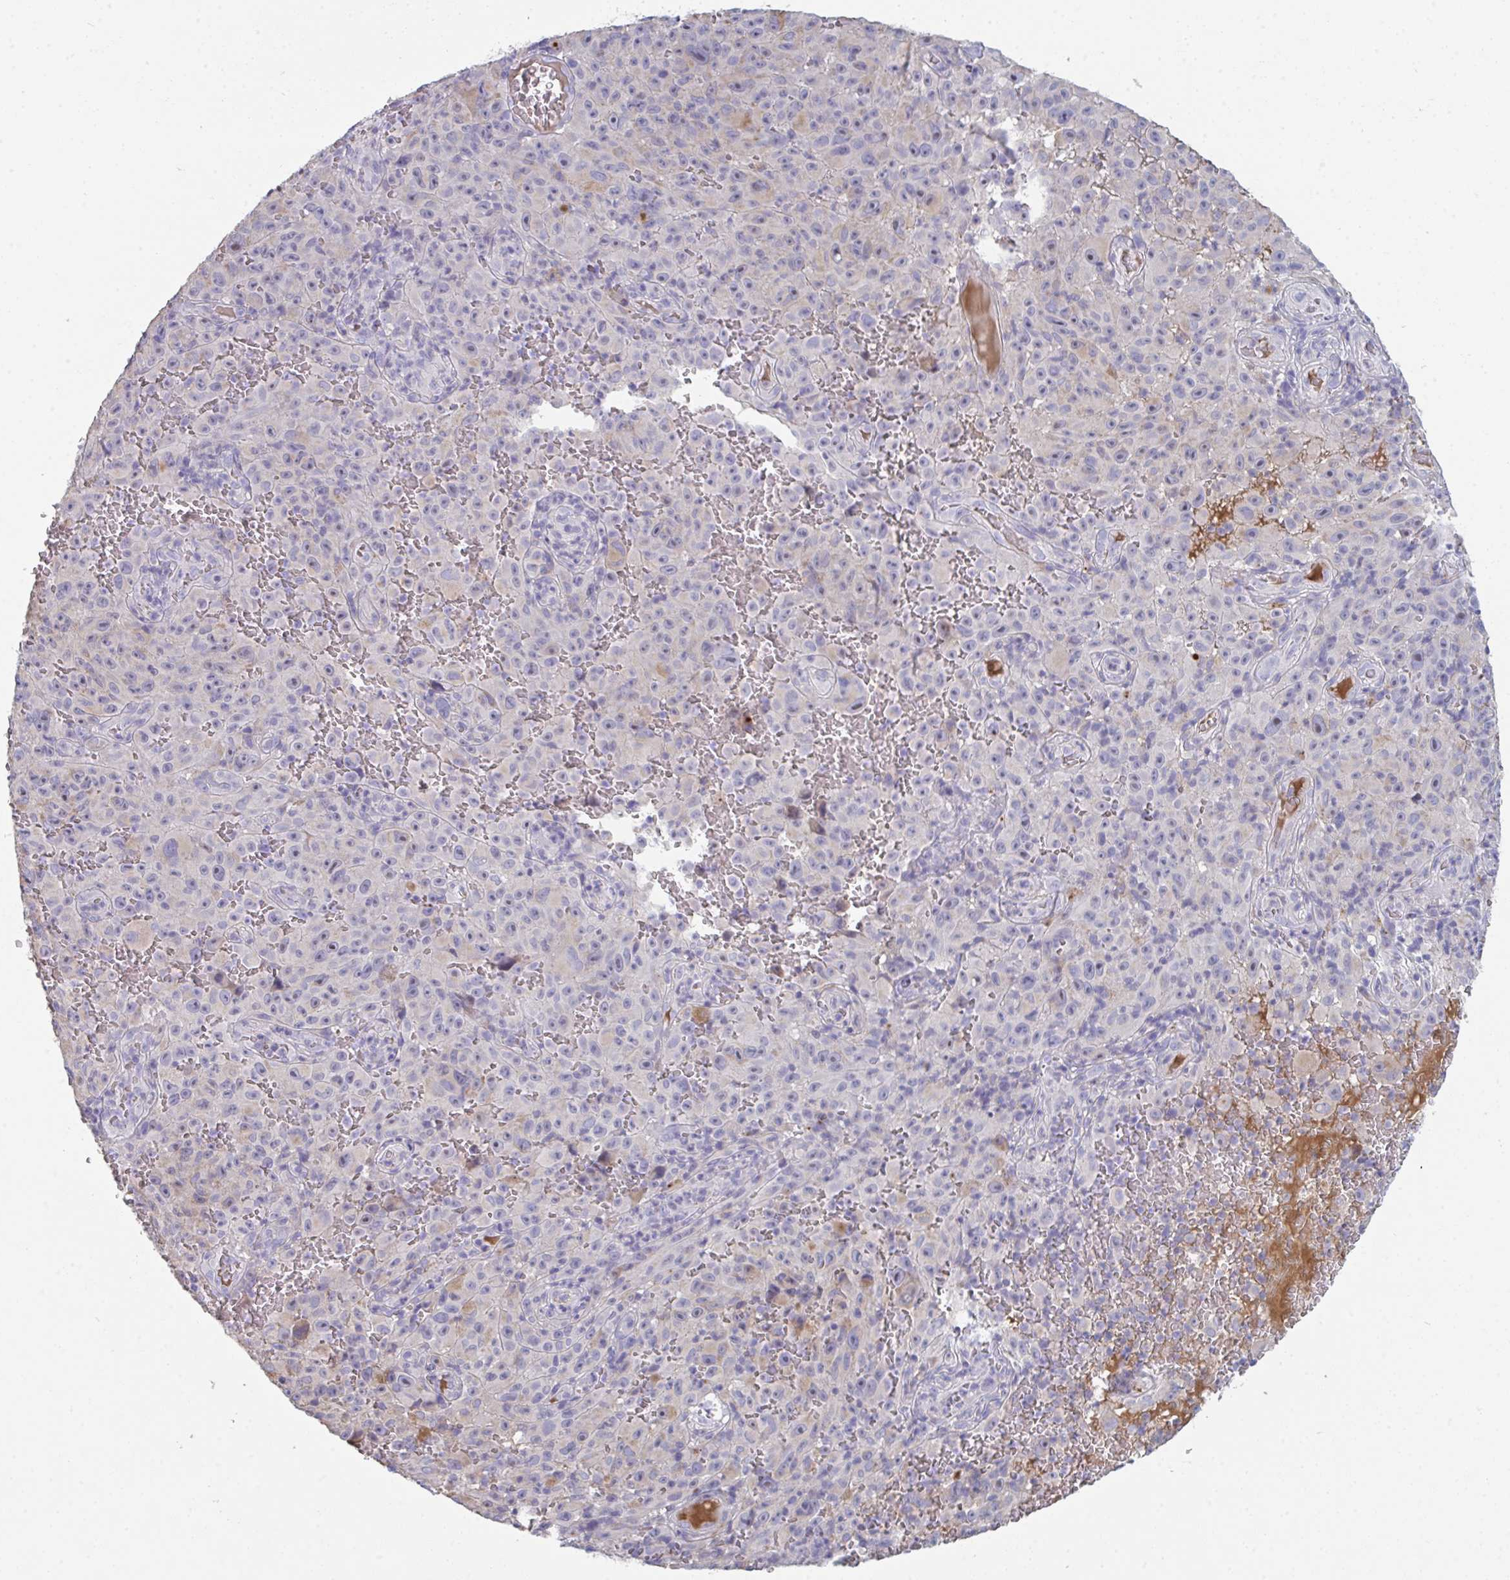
{"staining": {"intensity": "negative", "quantity": "none", "location": "none"}, "tissue": "melanoma", "cell_type": "Tumor cells", "image_type": "cancer", "snomed": [{"axis": "morphology", "description": "Malignant melanoma, NOS"}, {"axis": "topography", "description": "Skin"}], "caption": "Tumor cells show no significant expression in malignant melanoma.", "gene": "HGFAC", "patient": {"sex": "female", "age": 82}}